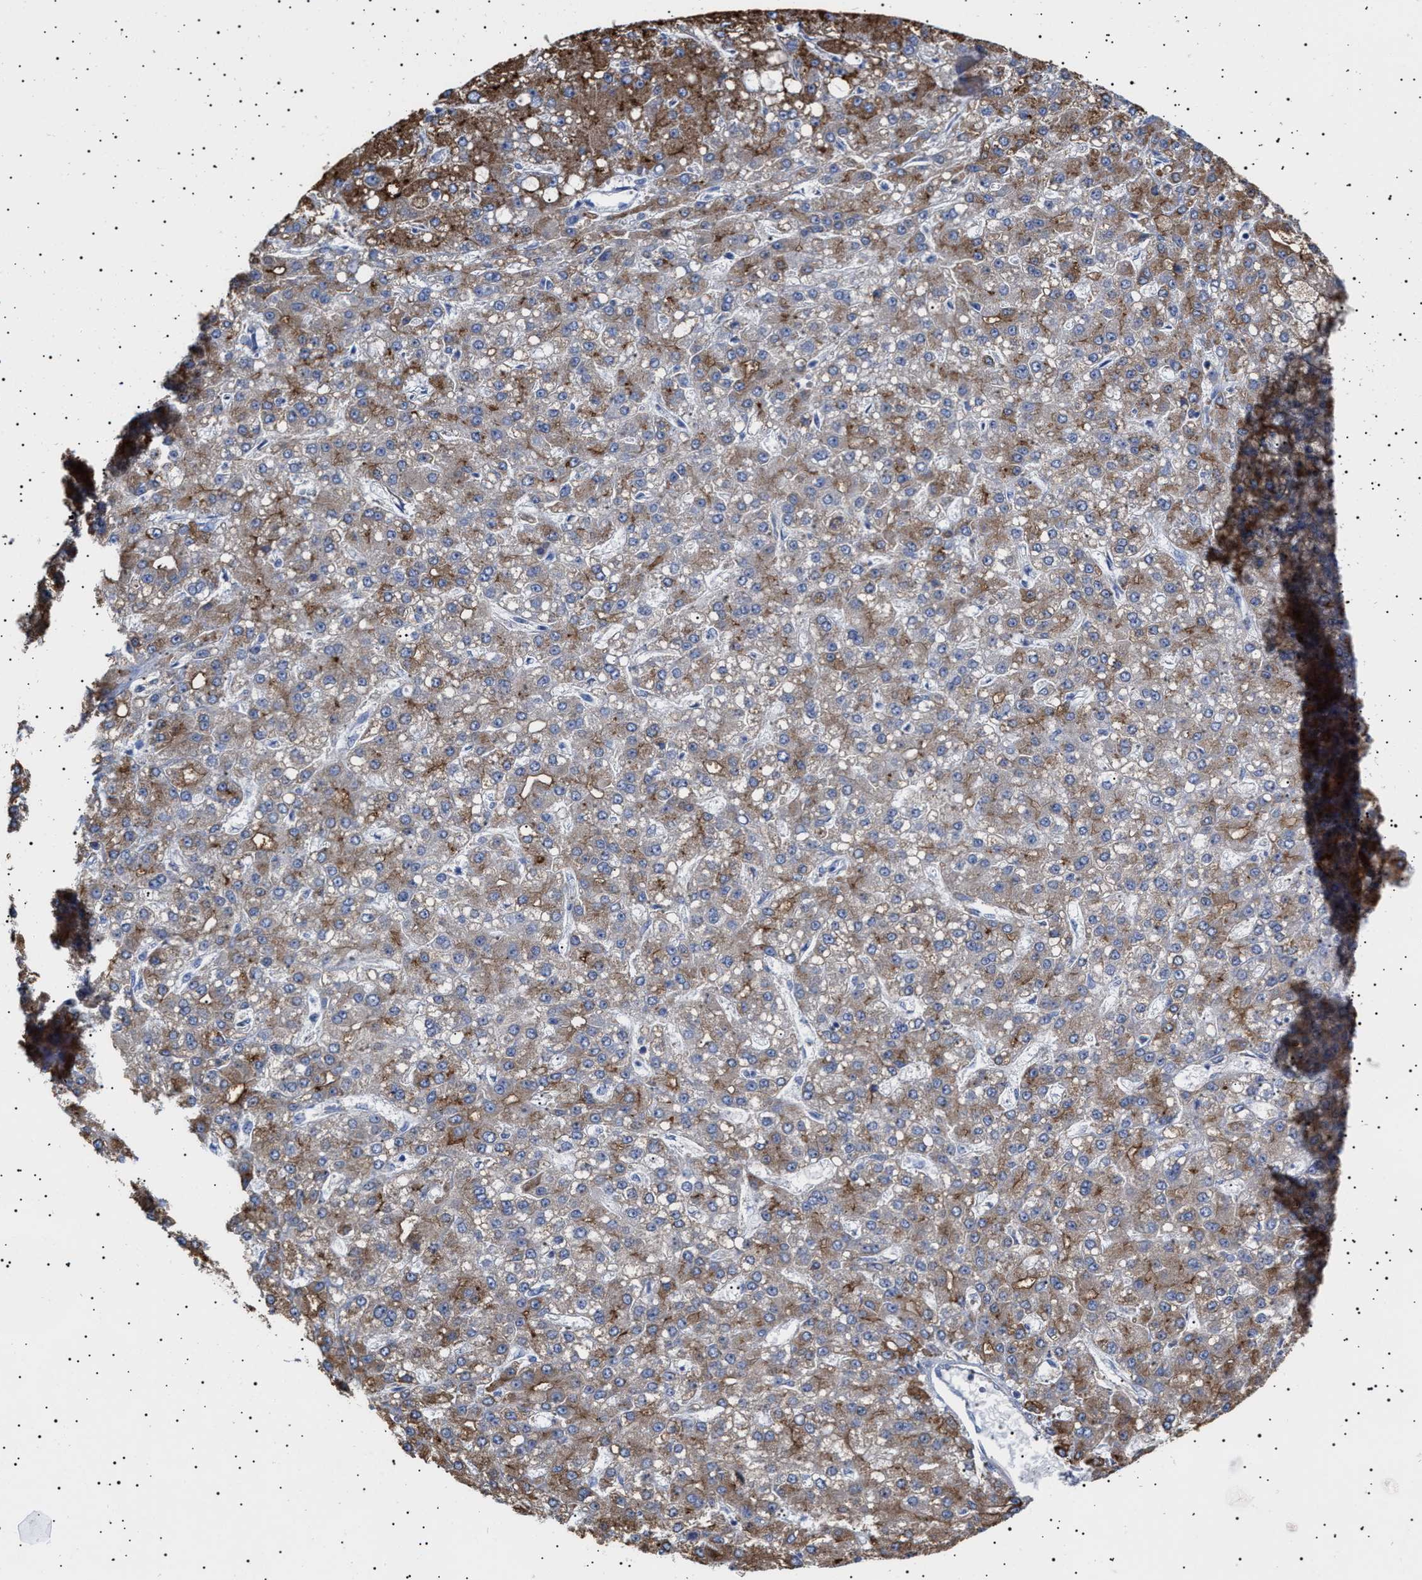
{"staining": {"intensity": "weak", "quantity": ">75%", "location": "cytoplasmic/membranous"}, "tissue": "liver cancer", "cell_type": "Tumor cells", "image_type": "cancer", "snomed": [{"axis": "morphology", "description": "Carcinoma, Hepatocellular, NOS"}, {"axis": "topography", "description": "Liver"}], "caption": "Hepatocellular carcinoma (liver) tissue shows weak cytoplasmic/membranous expression in approximately >75% of tumor cells, visualized by immunohistochemistry.", "gene": "ERCC6L2", "patient": {"sex": "male", "age": 67}}